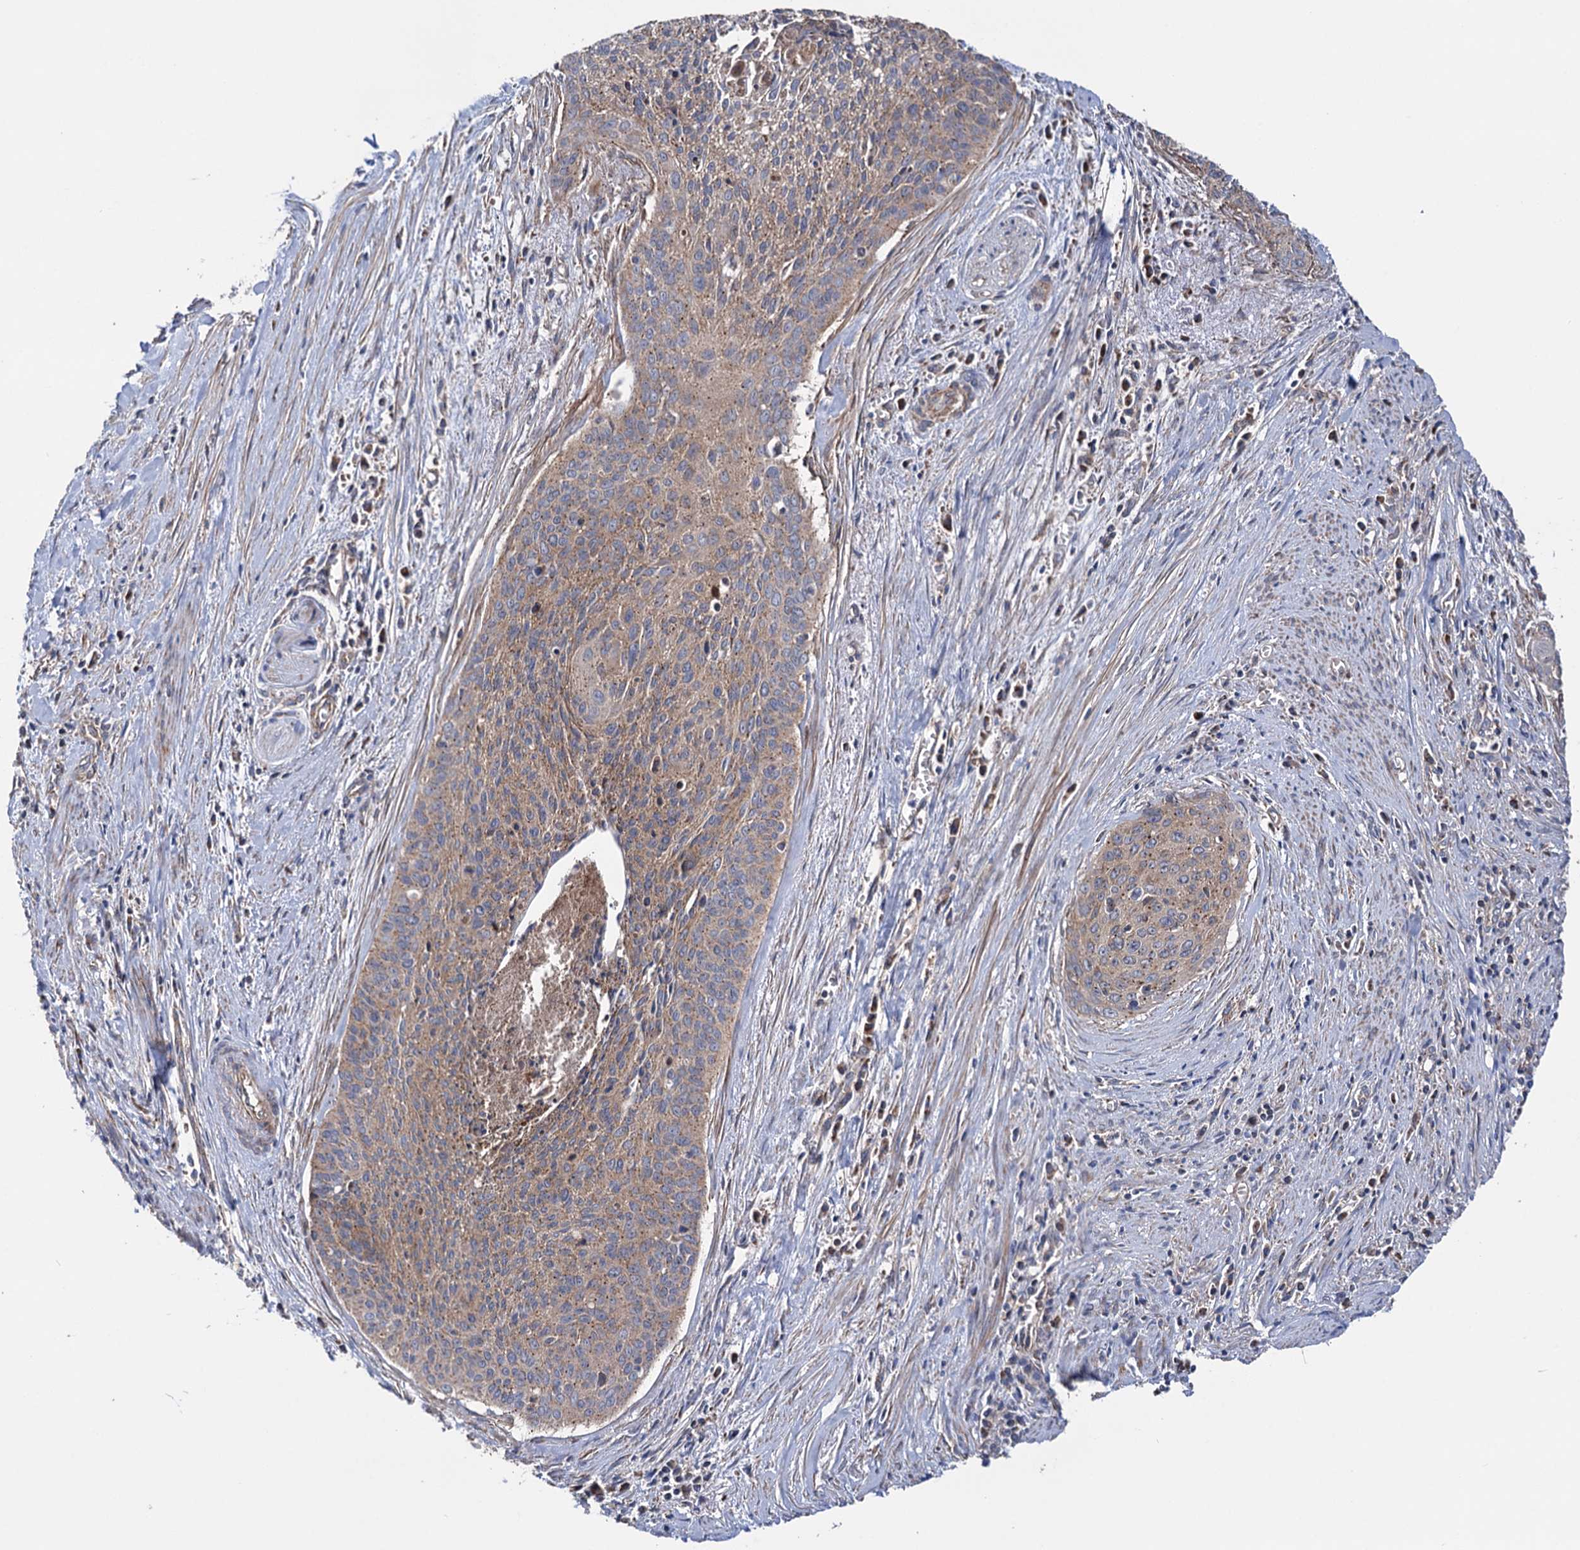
{"staining": {"intensity": "weak", "quantity": ">75%", "location": "cytoplasmic/membranous"}, "tissue": "cervical cancer", "cell_type": "Tumor cells", "image_type": "cancer", "snomed": [{"axis": "morphology", "description": "Squamous cell carcinoma, NOS"}, {"axis": "topography", "description": "Cervix"}], "caption": "Human cervical cancer stained with a protein marker demonstrates weak staining in tumor cells.", "gene": "SUCLA2", "patient": {"sex": "female", "age": 55}}